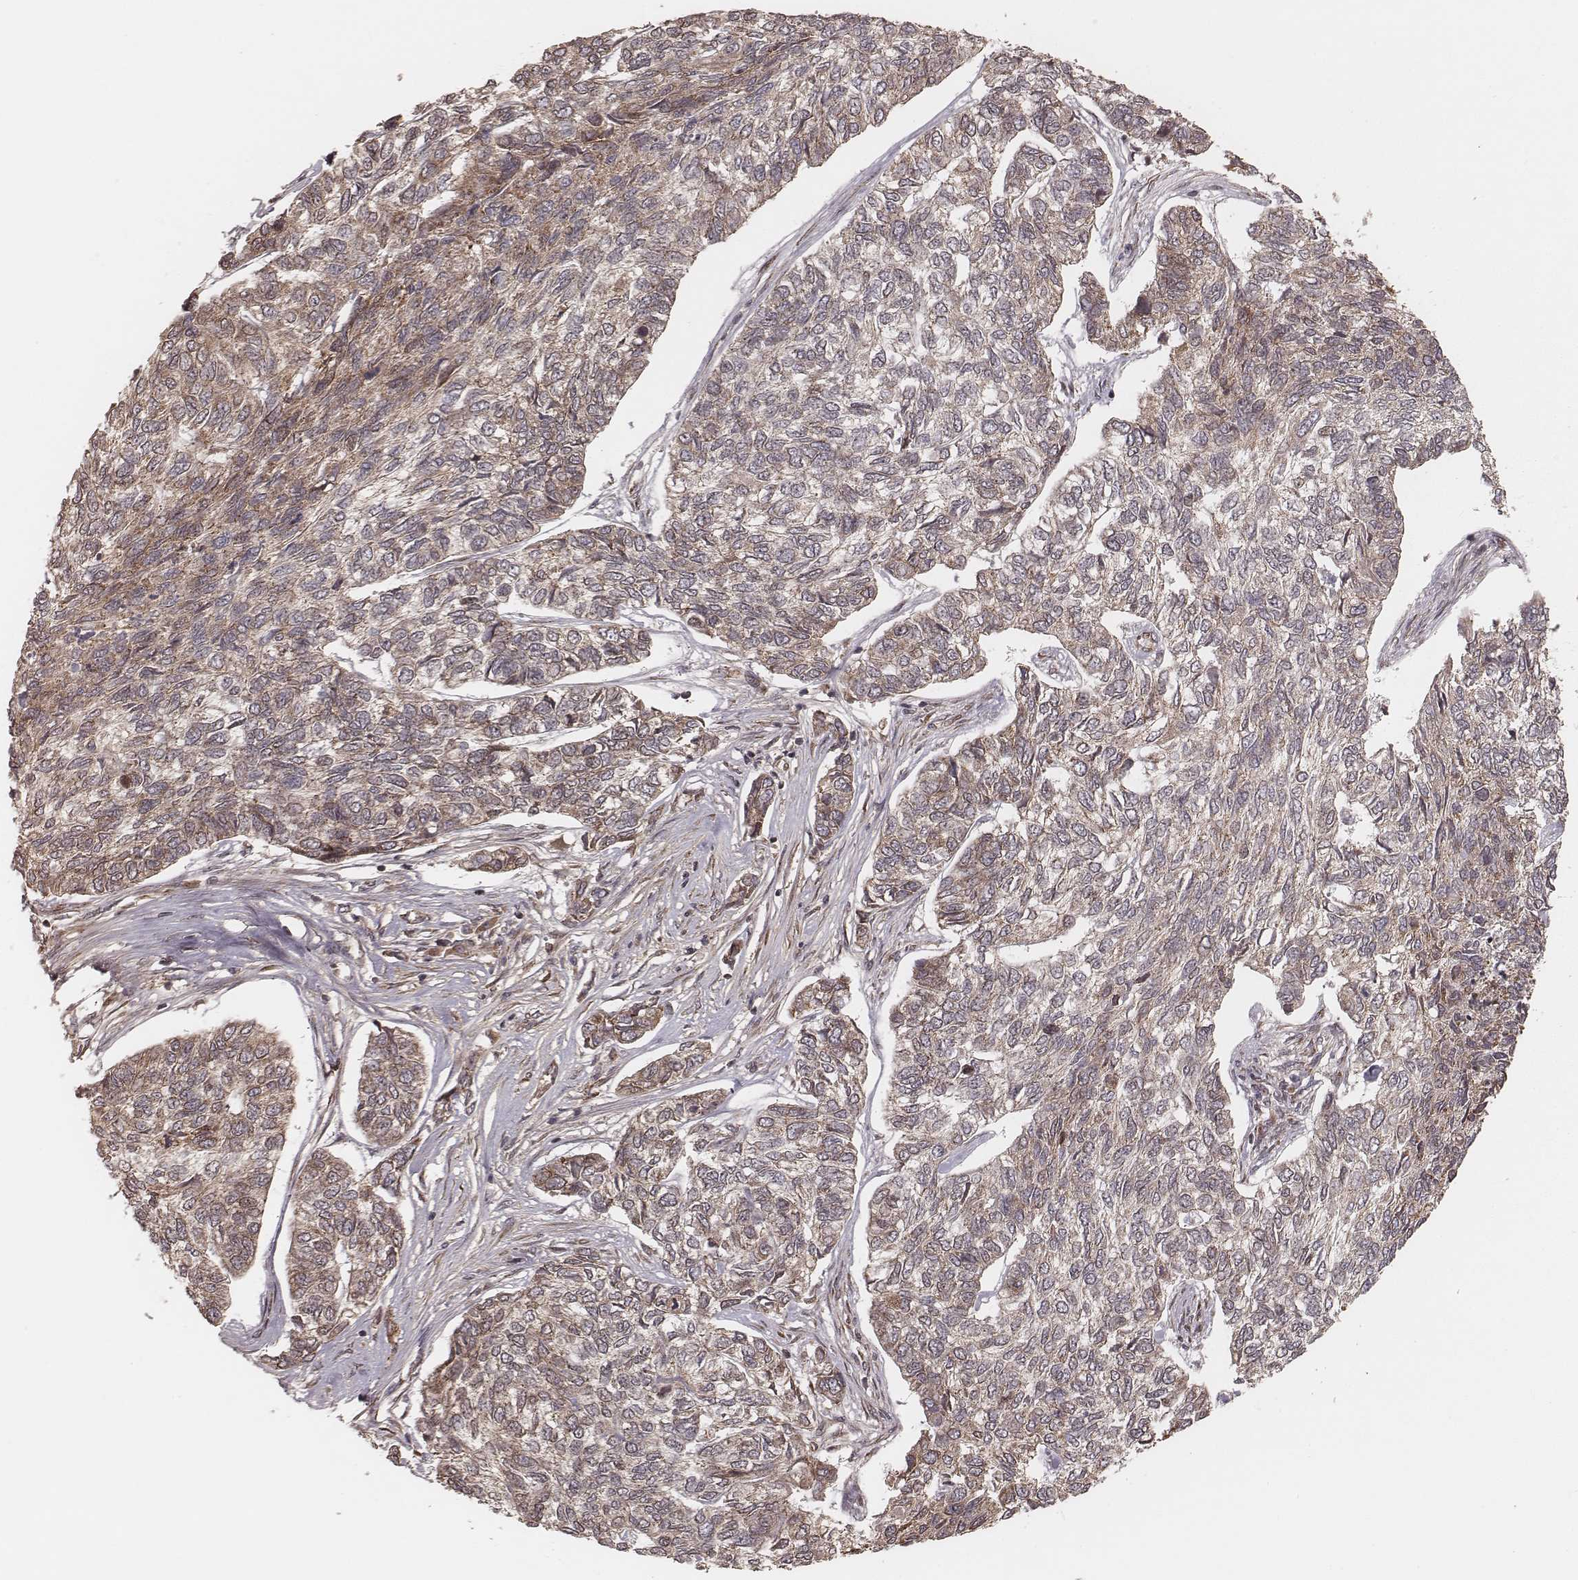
{"staining": {"intensity": "weak", "quantity": ">75%", "location": "cytoplasmic/membranous"}, "tissue": "skin cancer", "cell_type": "Tumor cells", "image_type": "cancer", "snomed": [{"axis": "morphology", "description": "Basal cell carcinoma"}, {"axis": "topography", "description": "Skin"}], "caption": "Skin cancer (basal cell carcinoma) stained for a protein (brown) displays weak cytoplasmic/membranous positive expression in approximately >75% of tumor cells.", "gene": "MYO19", "patient": {"sex": "female", "age": 65}}